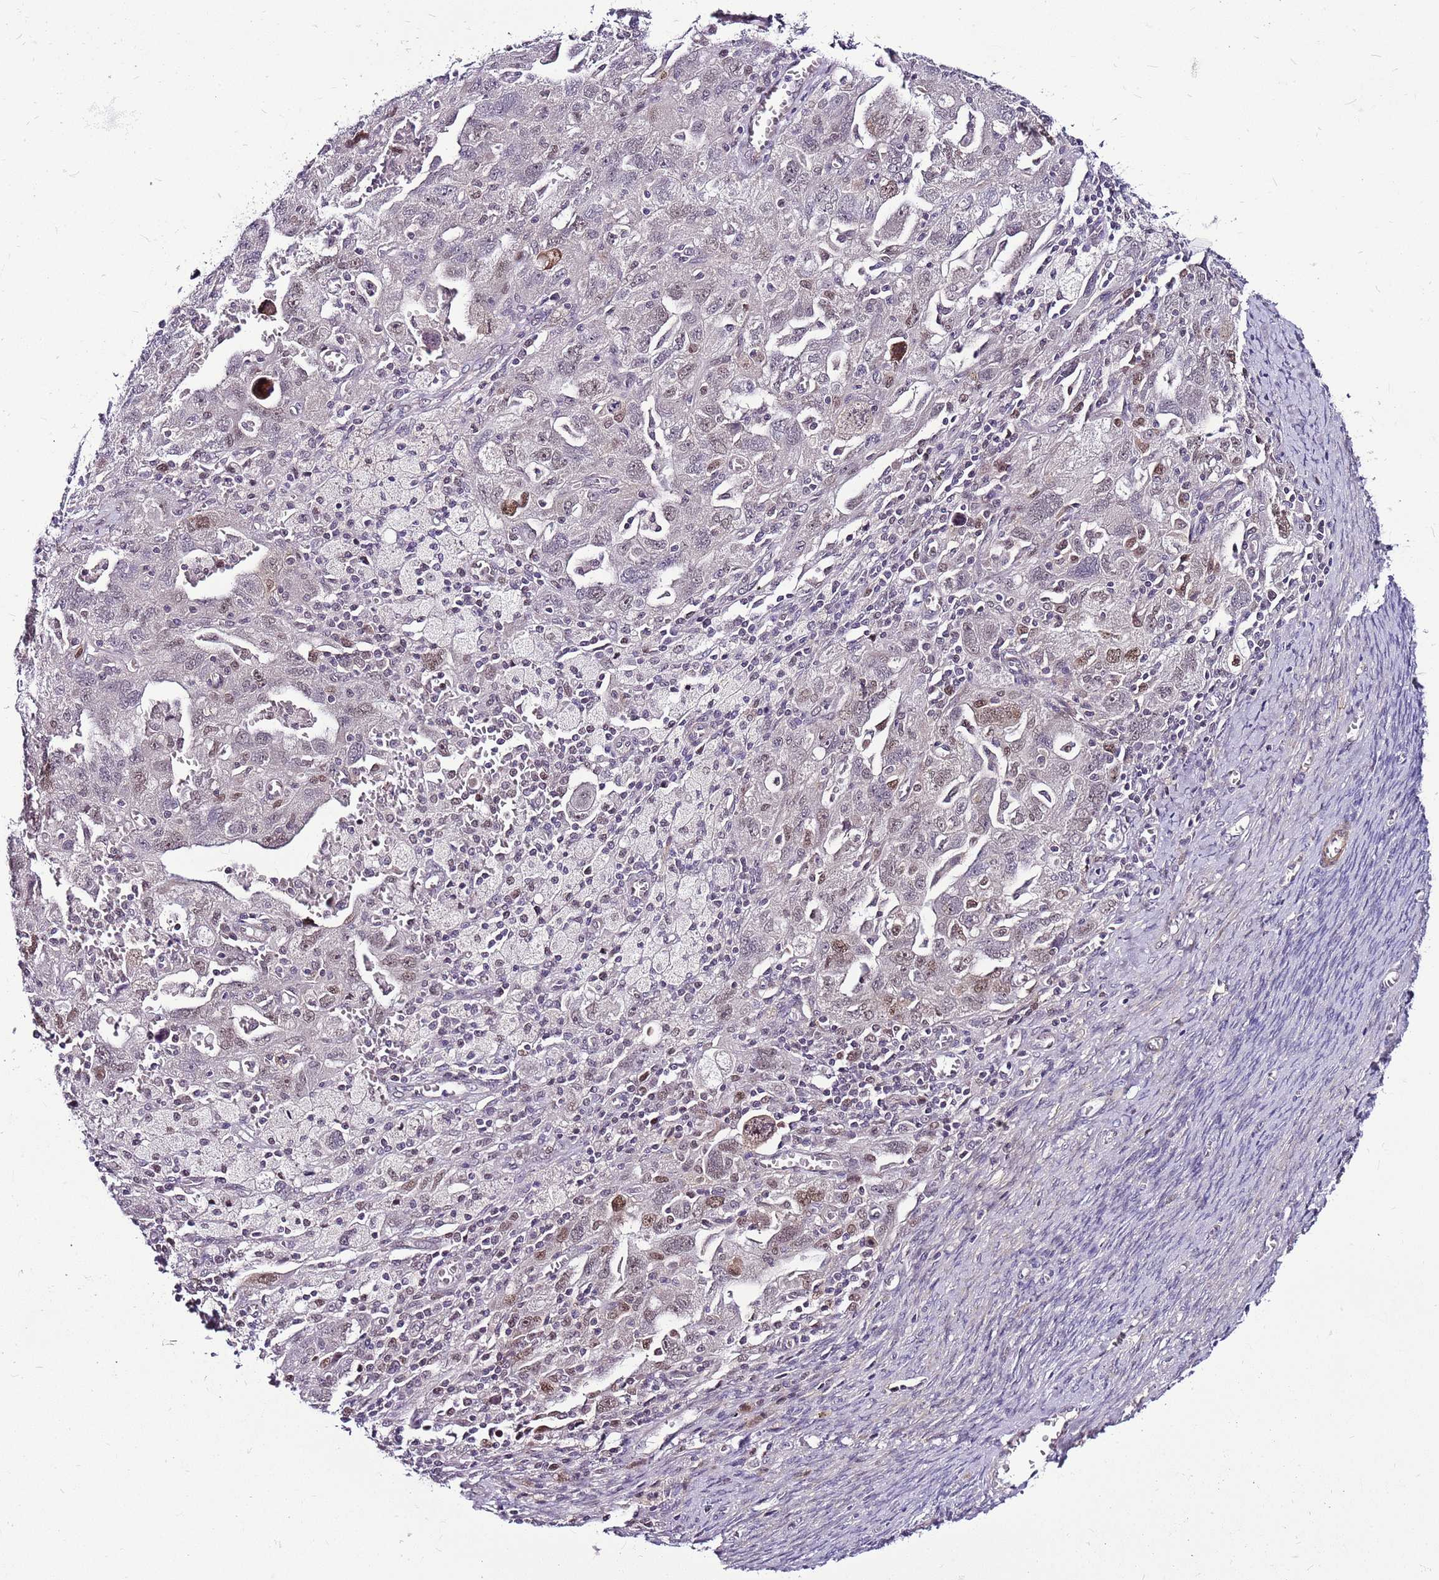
{"staining": {"intensity": "weak", "quantity": "<25%", "location": "nuclear"}, "tissue": "ovarian cancer", "cell_type": "Tumor cells", "image_type": "cancer", "snomed": [{"axis": "morphology", "description": "Carcinoma, NOS"}, {"axis": "morphology", "description": "Cystadenocarcinoma, serous, NOS"}, {"axis": "topography", "description": "Ovary"}], "caption": "This is an IHC histopathology image of ovarian serous cystadenocarcinoma. There is no expression in tumor cells.", "gene": "POLE3", "patient": {"sex": "female", "age": 69}}